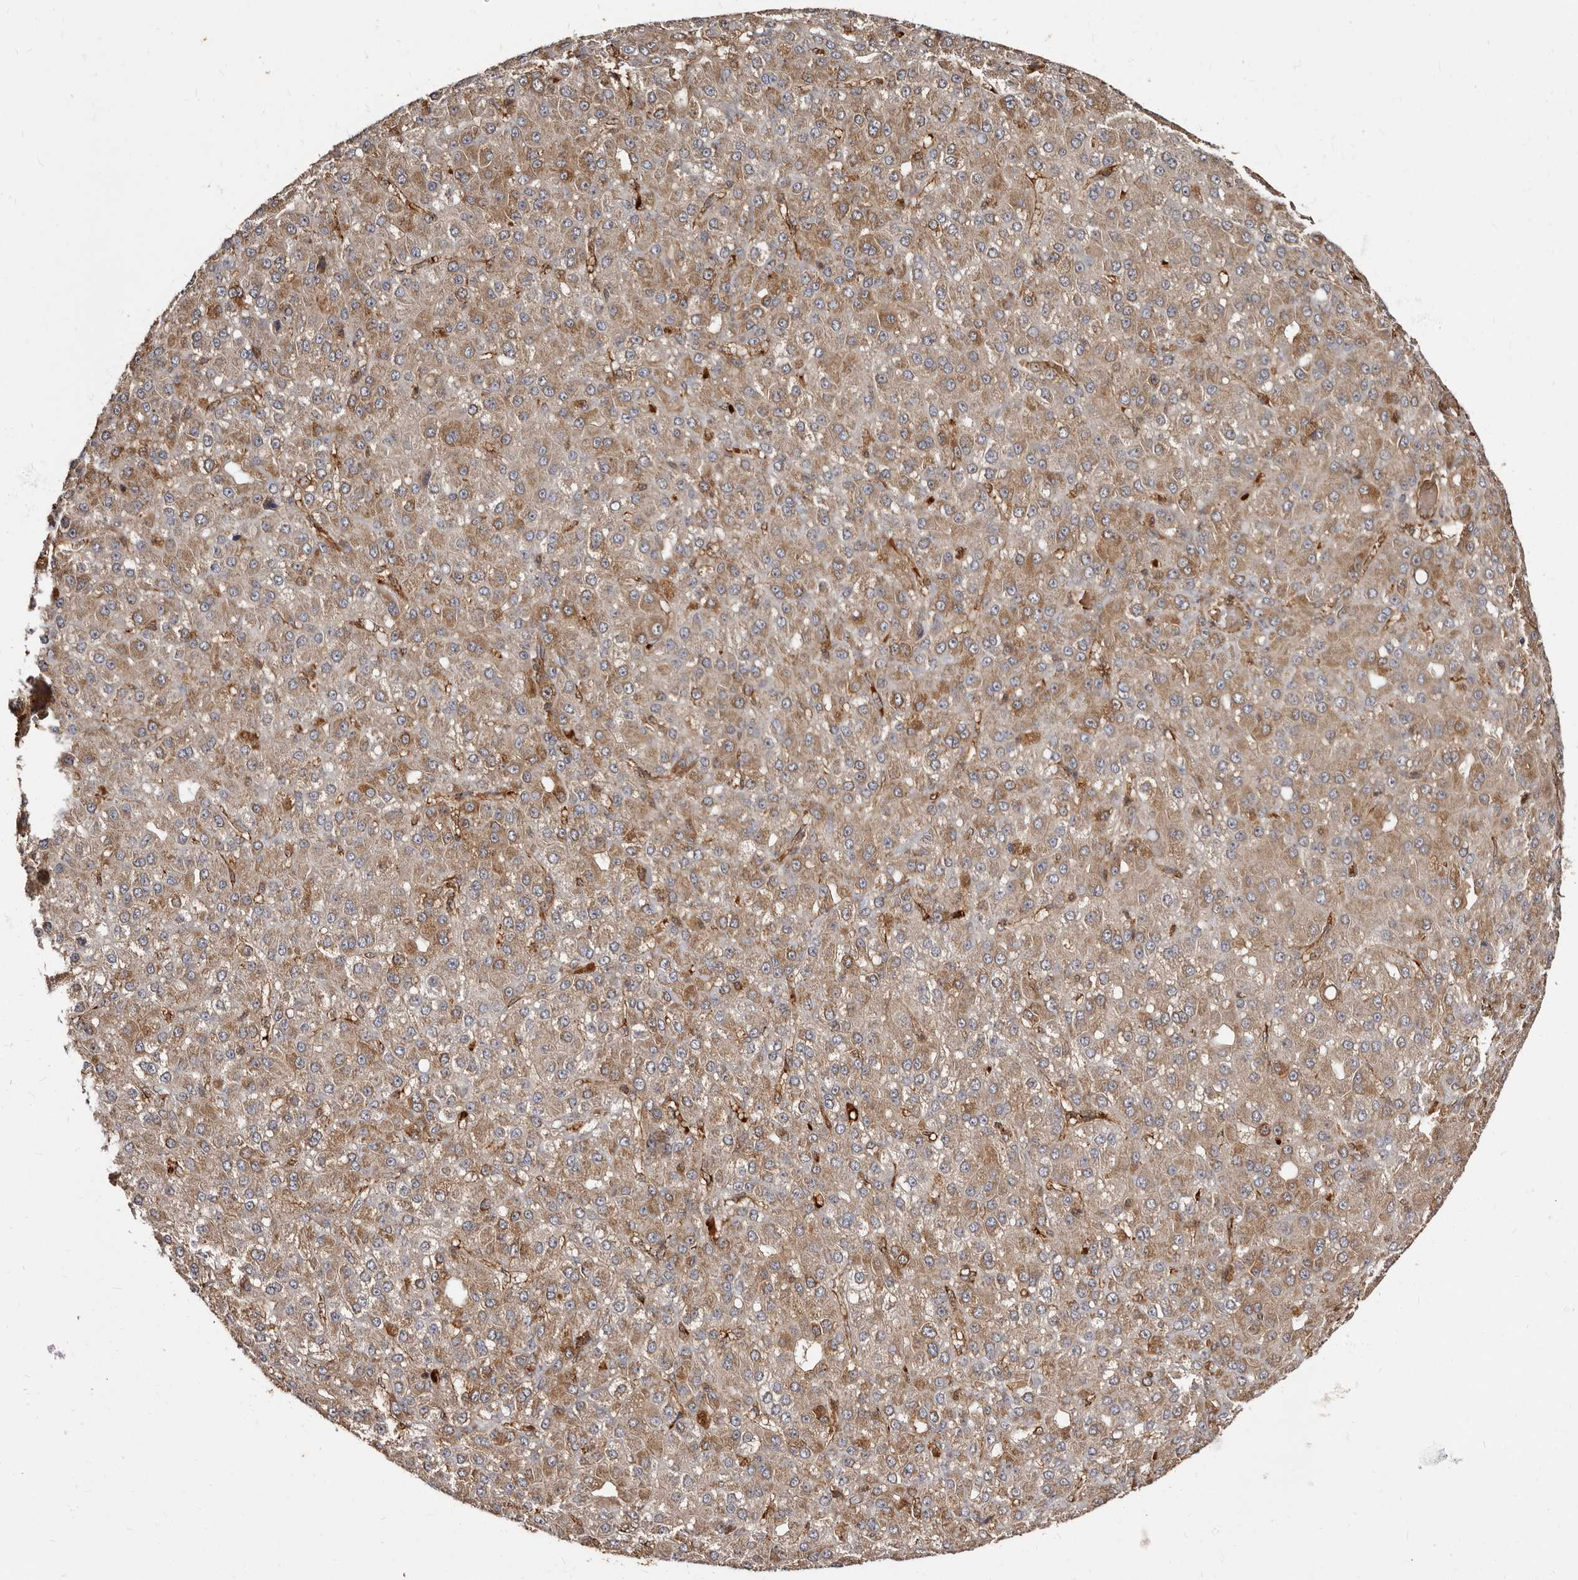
{"staining": {"intensity": "moderate", "quantity": "25%-75%", "location": "cytoplasmic/membranous"}, "tissue": "liver cancer", "cell_type": "Tumor cells", "image_type": "cancer", "snomed": [{"axis": "morphology", "description": "Carcinoma, Hepatocellular, NOS"}, {"axis": "topography", "description": "Liver"}], "caption": "This is an image of immunohistochemistry (IHC) staining of liver hepatocellular carcinoma, which shows moderate expression in the cytoplasmic/membranous of tumor cells.", "gene": "BAX", "patient": {"sex": "male", "age": 67}}